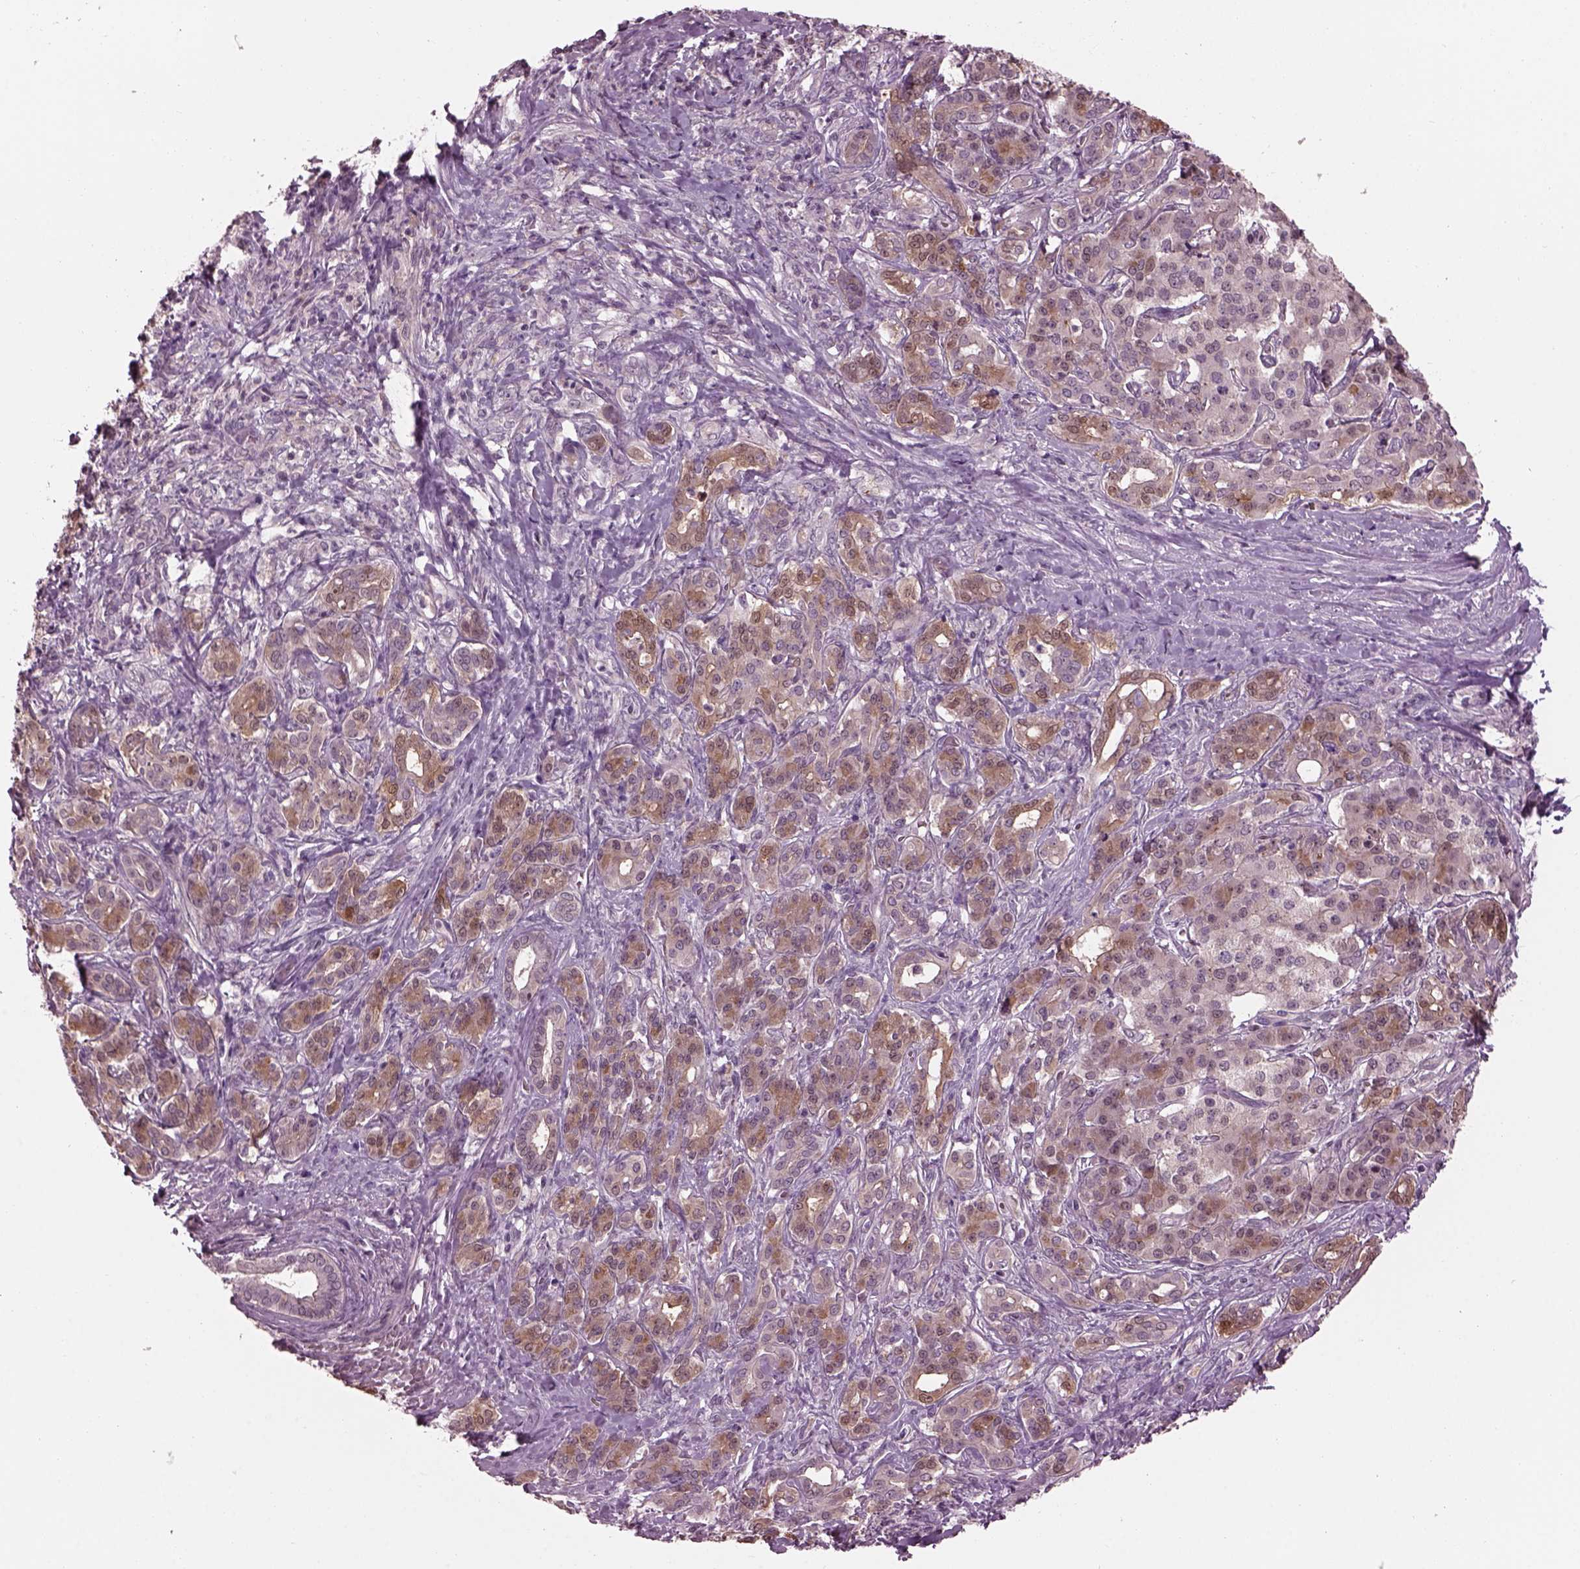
{"staining": {"intensity": "moderate", "quantity": ">75%", "location": "cytoplasmic/membranous"}, "tissue": "pancreatic cancer", "cell_type": "Tumor cells", "image_type": "cancer", "snomed": [{"axis": "morphology", "description": "Normal tissue, NOS"}, {"axis": "morphology", "description": "Inflammation, NOS"}, {"axis": "morphology", "description": "Adenocarcinoma, NOS"}, {"axis": "topography", "description": "Pancreas"}], "caption": "Pancreatic cancer stained with a protein marker demonstrates moderate staining in tumor cells.", "gene": "SRI", "patient": {"sex": "male", "age": 57}}